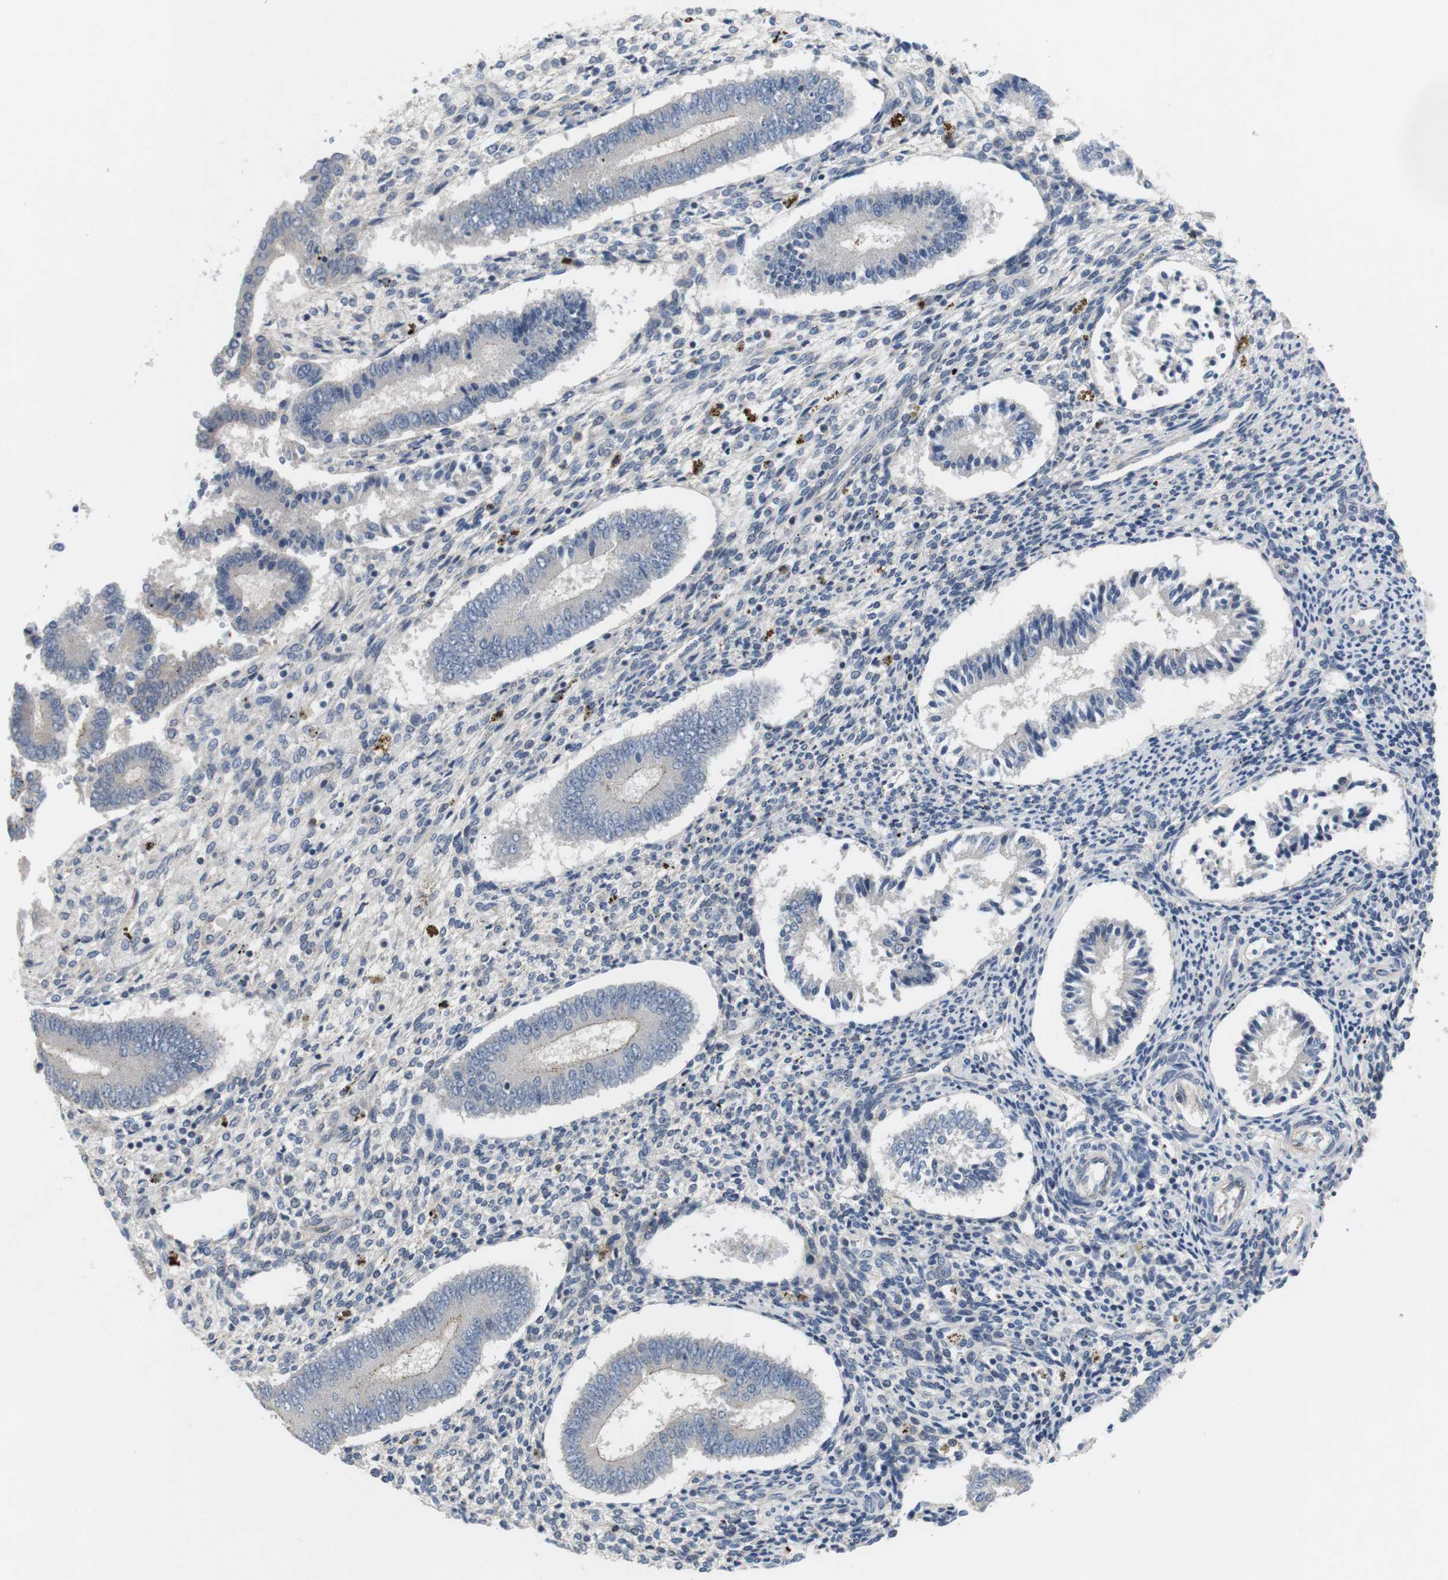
{"staining": {"intensity": "negative", "quantity": "none", "location": "none"}, "tissue": "endometrium", "cell_type": "Cells in endometrial stroma", "image_type": "normal", "snomed": [{"axis": "morphology", "description": "Normal tissue, NOS"}, {"axis": "topography", "description": "Endometrium"}], "caption": "Micrograph shows no significant protein staining in cells in endometrial stroma of normal endometrium.", "gene": "NECTIN1", "patient": {"sex": "female", "age": 42}}